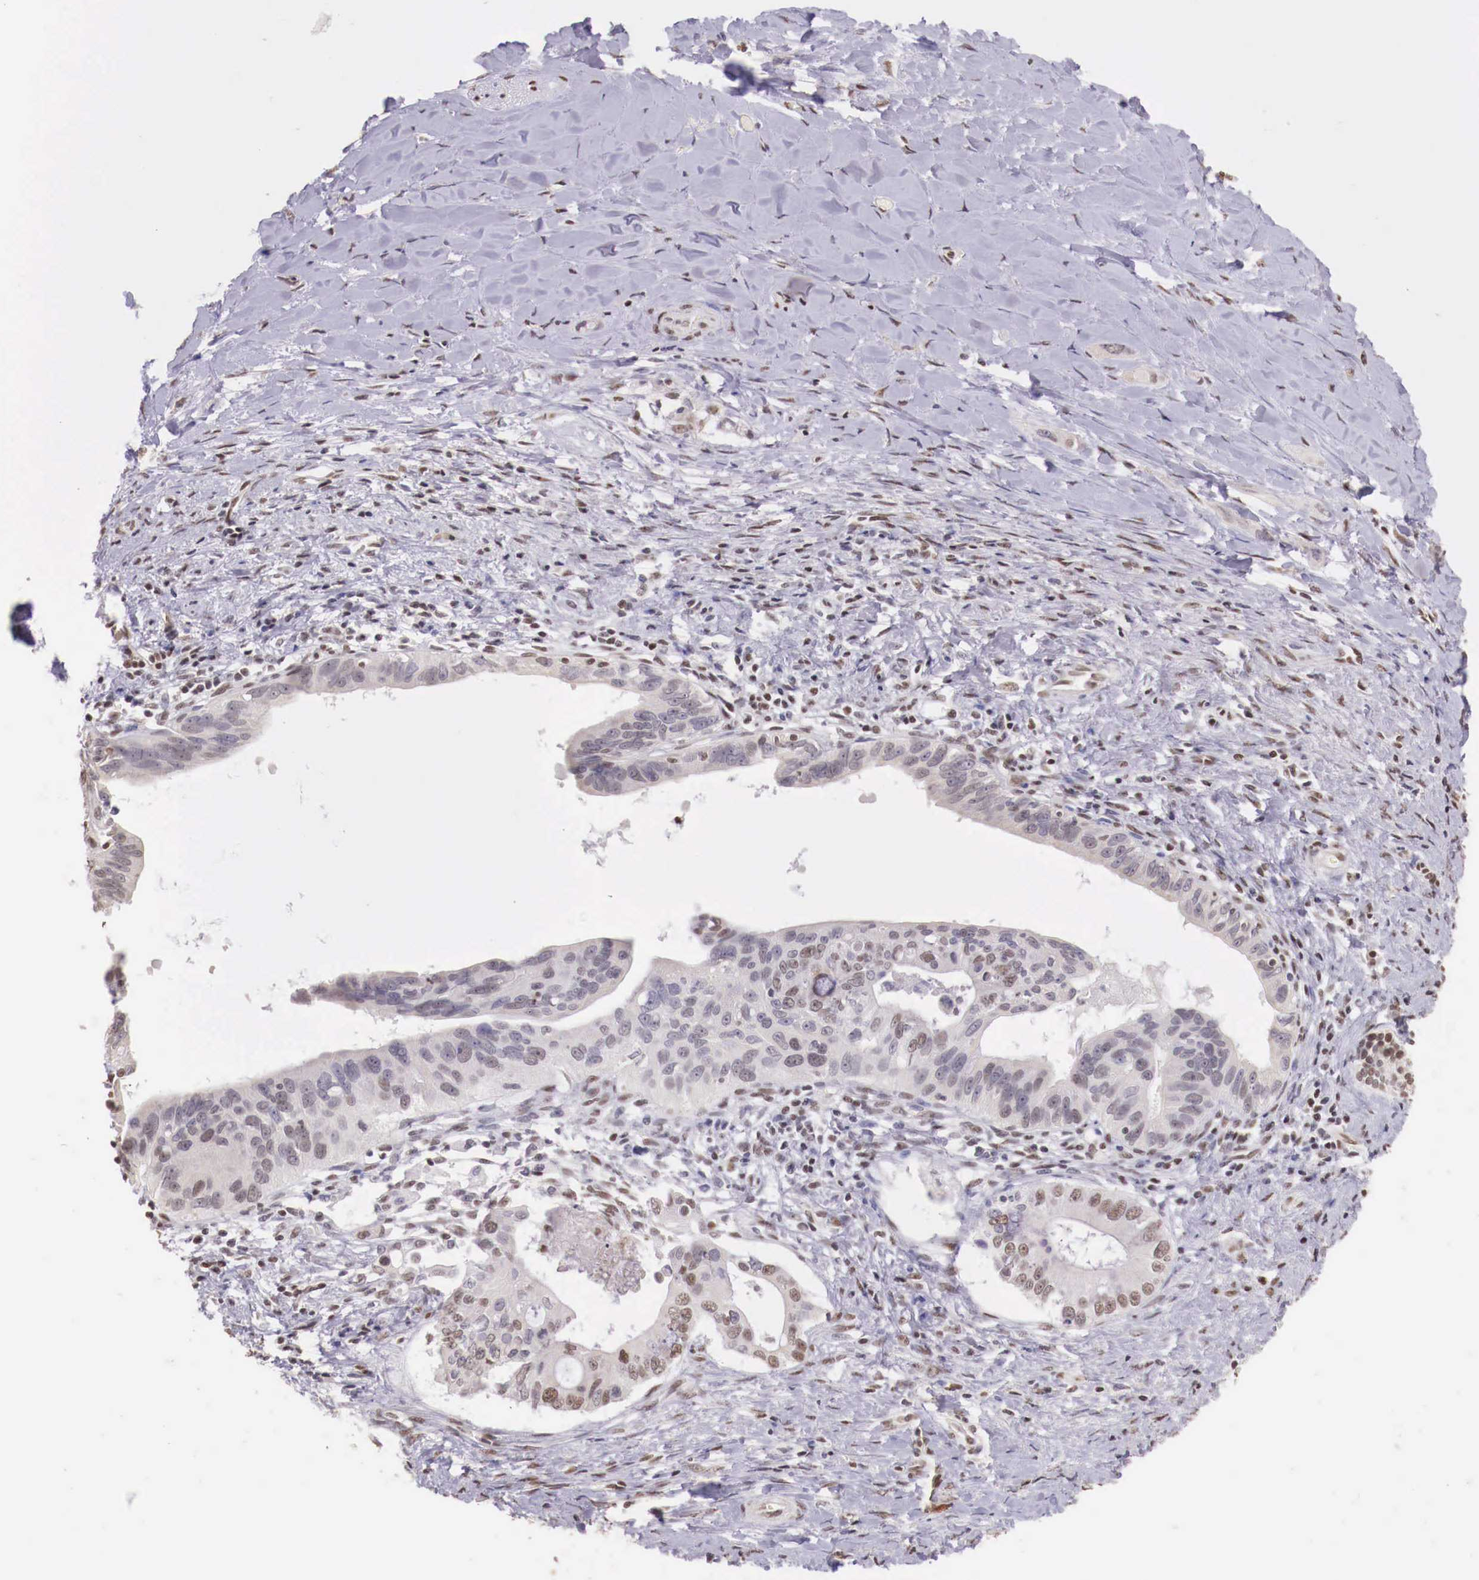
{"staining": {"intensity": "negative", "quantity": "none", "location": "none"}, "tissue": "liver cancer", "cell_type": "Tumor cells", "image_type": "cancer", "snomed": [{"axis": "morphology", "description": "Cholangiocarcinoma"}, {"axis": "topography", "description": "Liver"}], "caption": "There is no significant staining in tumor cells of liver cancer (cholangiocarcinoma).", "gene": "SP1", "patient": {"sex": "female", "age": 65}}